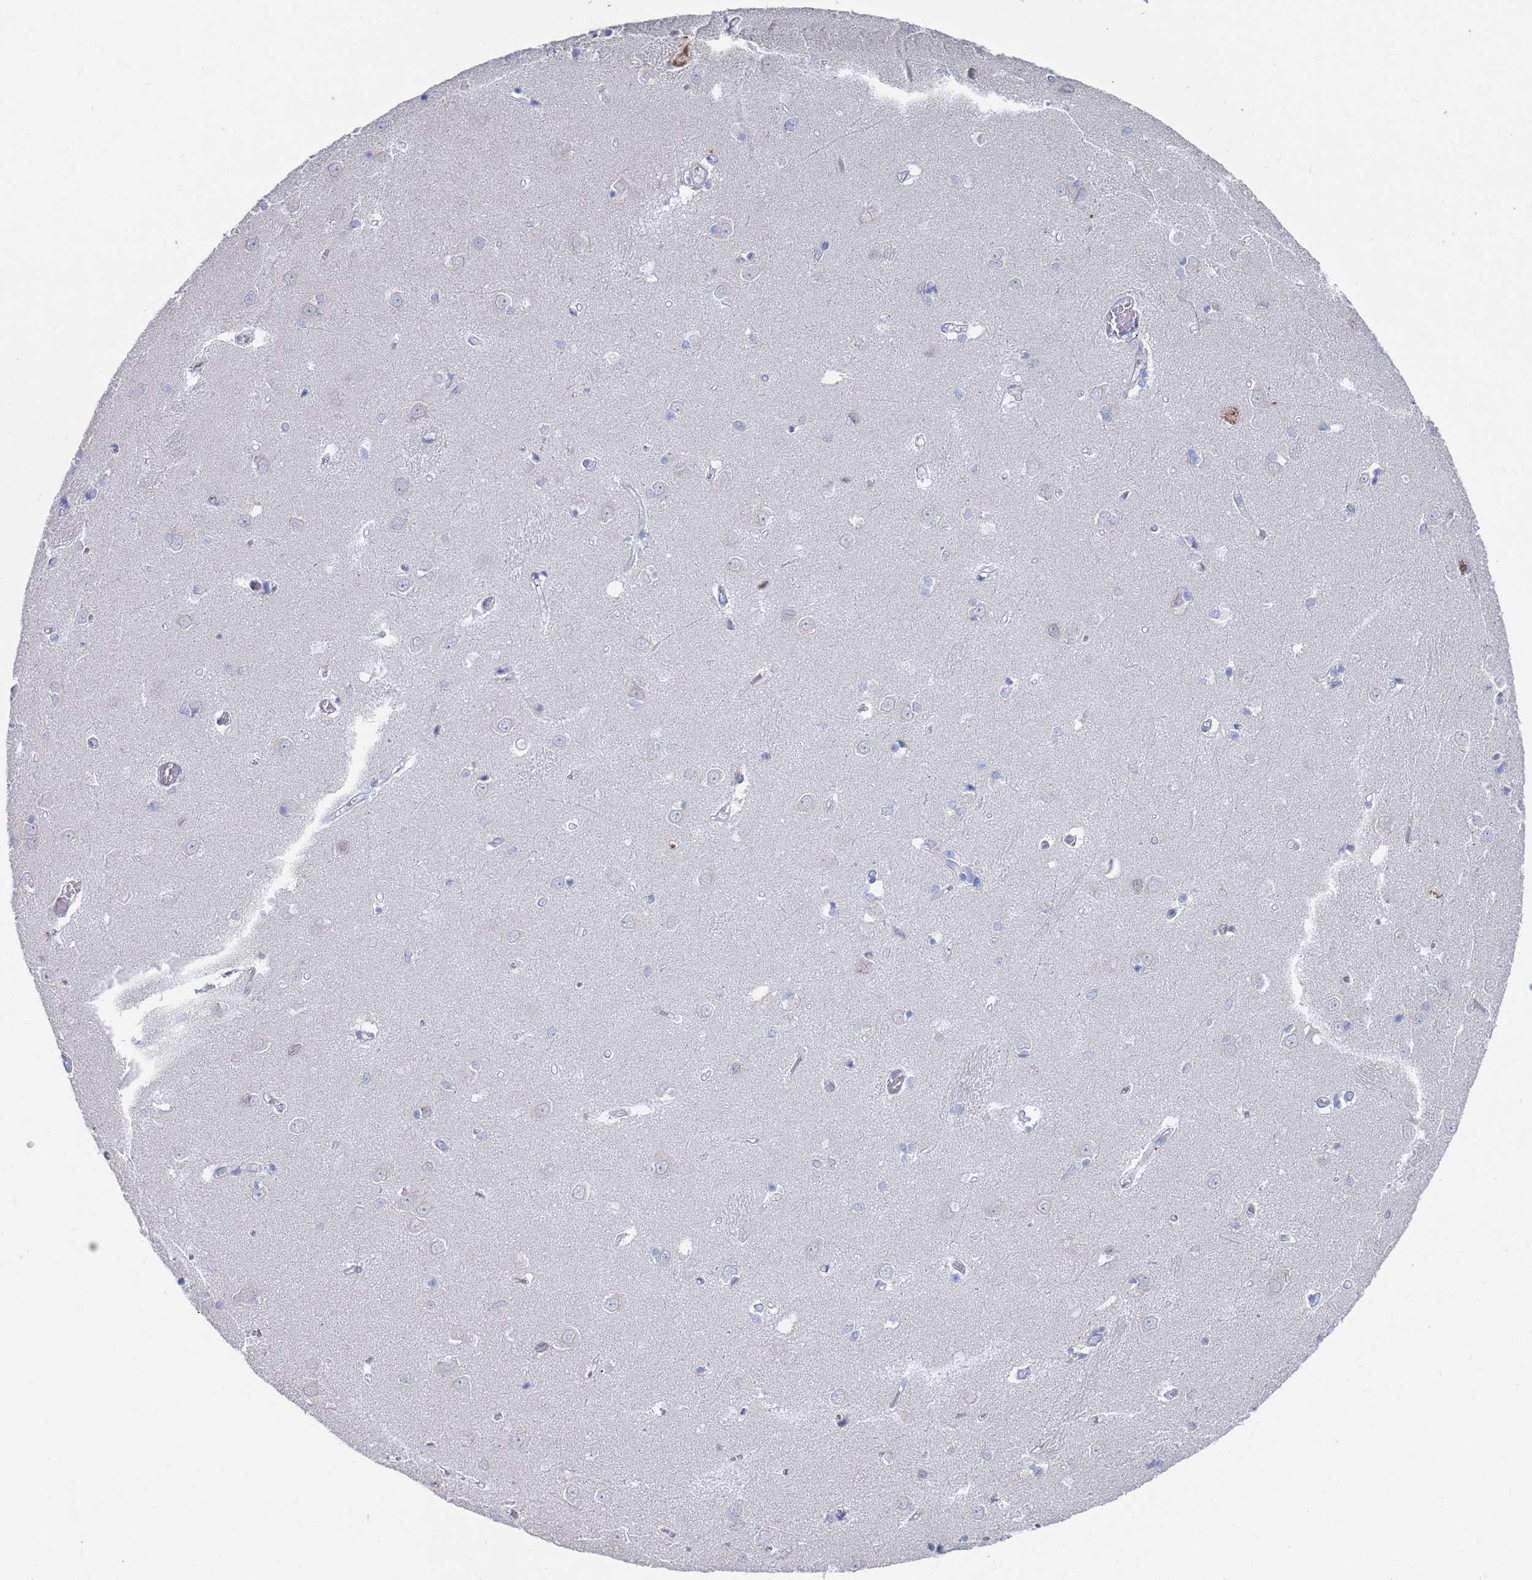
{"staining": {"intensity": "negative", "quantity": "none", "location": "none"}, "tissue": "caudate", "cell_type": "Glial cells", "image_type": "normal", "snomed": [{"axis": "morphology", "description": "Normal tissue, NOS"}, {"axis": "topography", "description": "Lateral ventricle wall"}], "caption": "High magnification brightfield microscopy of benign caudate stained with DAB (3,3'-diaminobenzidine) (brown) and counterstained with hematoxylin (blue): glial cells show no significant expression.", "gene": "MAT1A", "patient": {"sex": "male", "age": 37}}